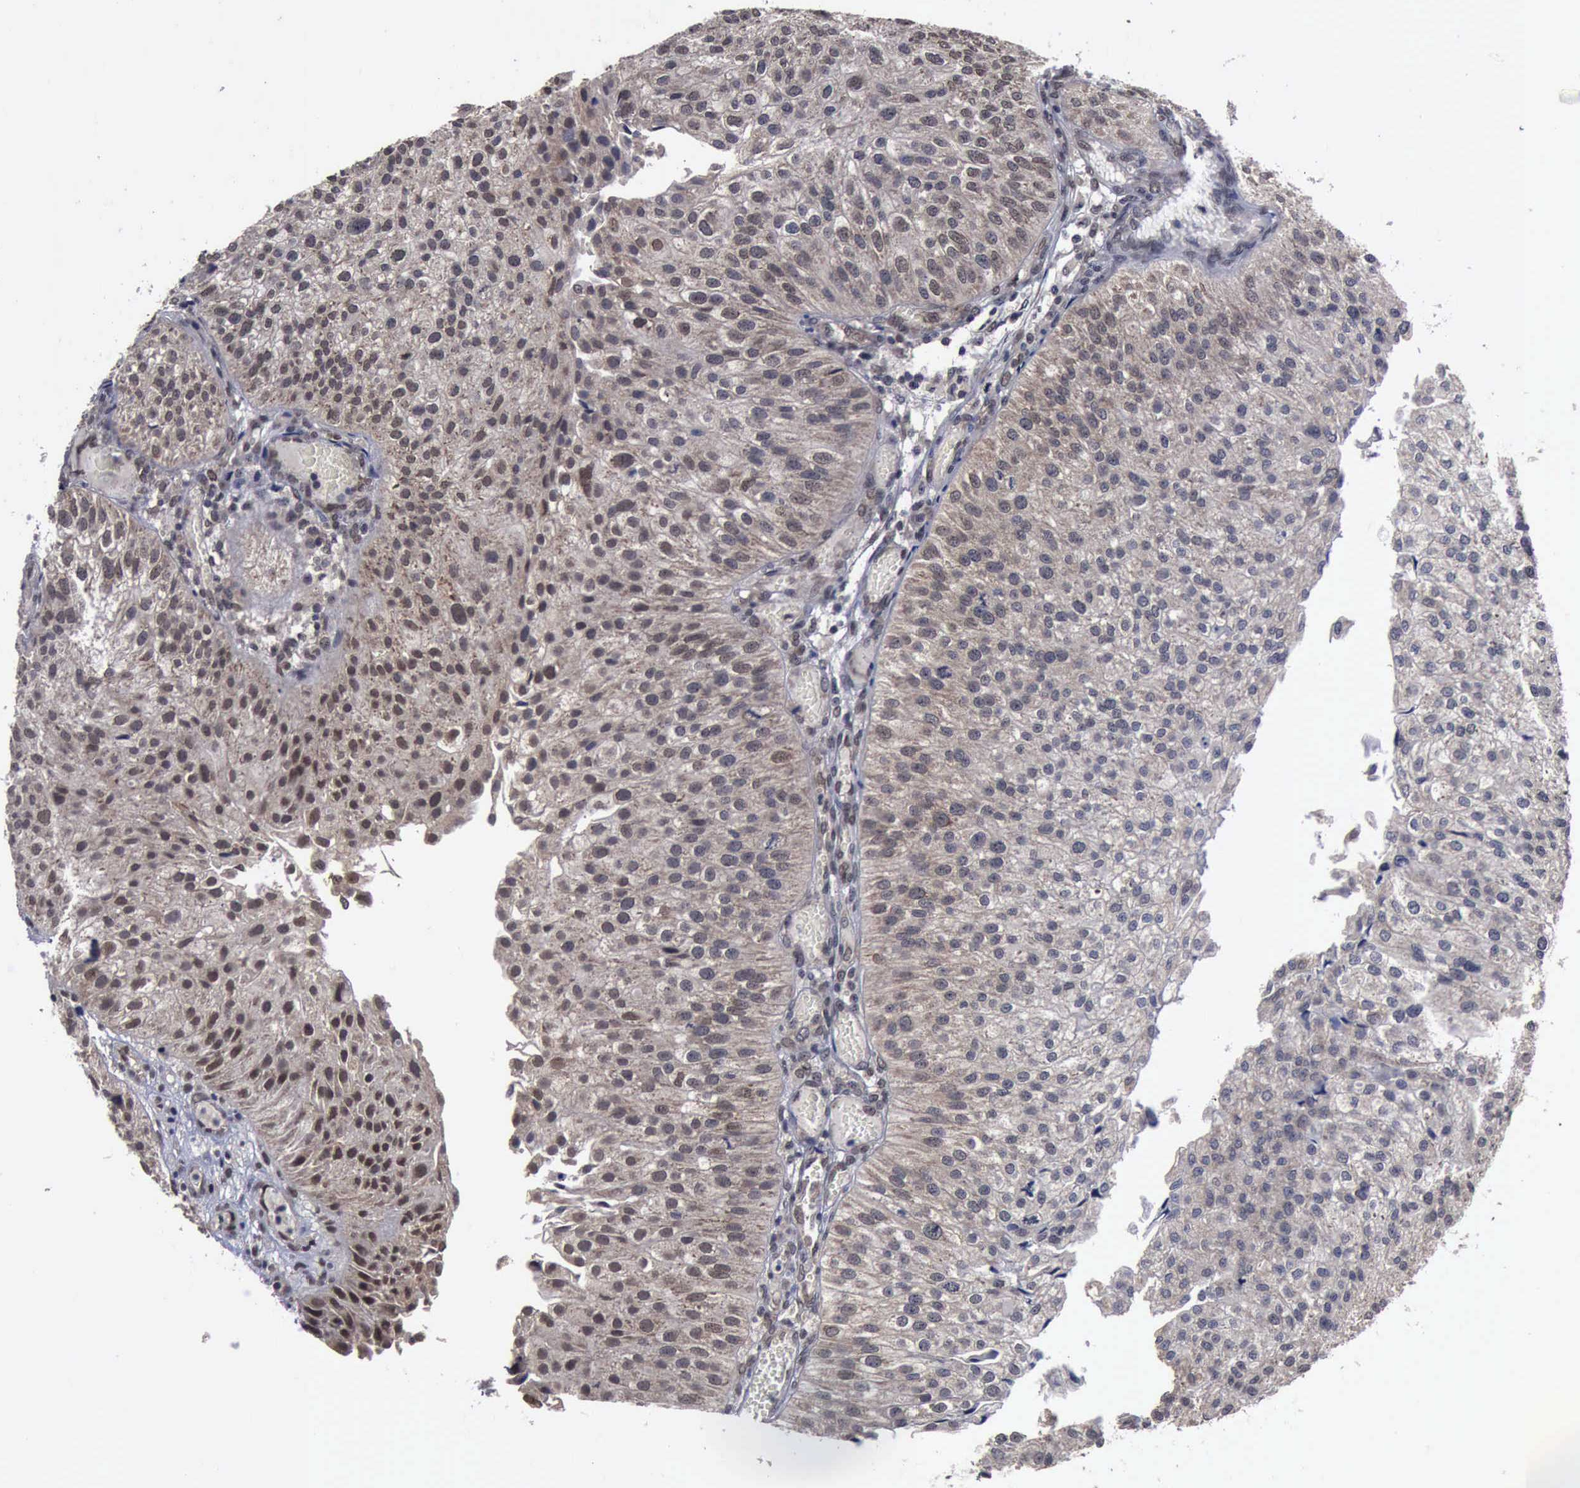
{"staining": {"intensity": "weak", "quantity": "25%-75%", "location": "nuclear"}, "tissue": "urothelial cancer", "cell_type": "Tumor cells", "image_type": "cancer", "snomed": [{"axis": "morphology", "description": "Urothelial carcinoma, Low grade"}, {"axis": "topography", "description": "Urinary bladder"}], "caption": "Immunohistochemical staining of human urothelial carcinoma (low-grade) exhibits low levels of weak nuclear expression in about 25%-75% of tumor cells.", "gene": "RTCB", "patient": {"sex": "female", "age": 89}}